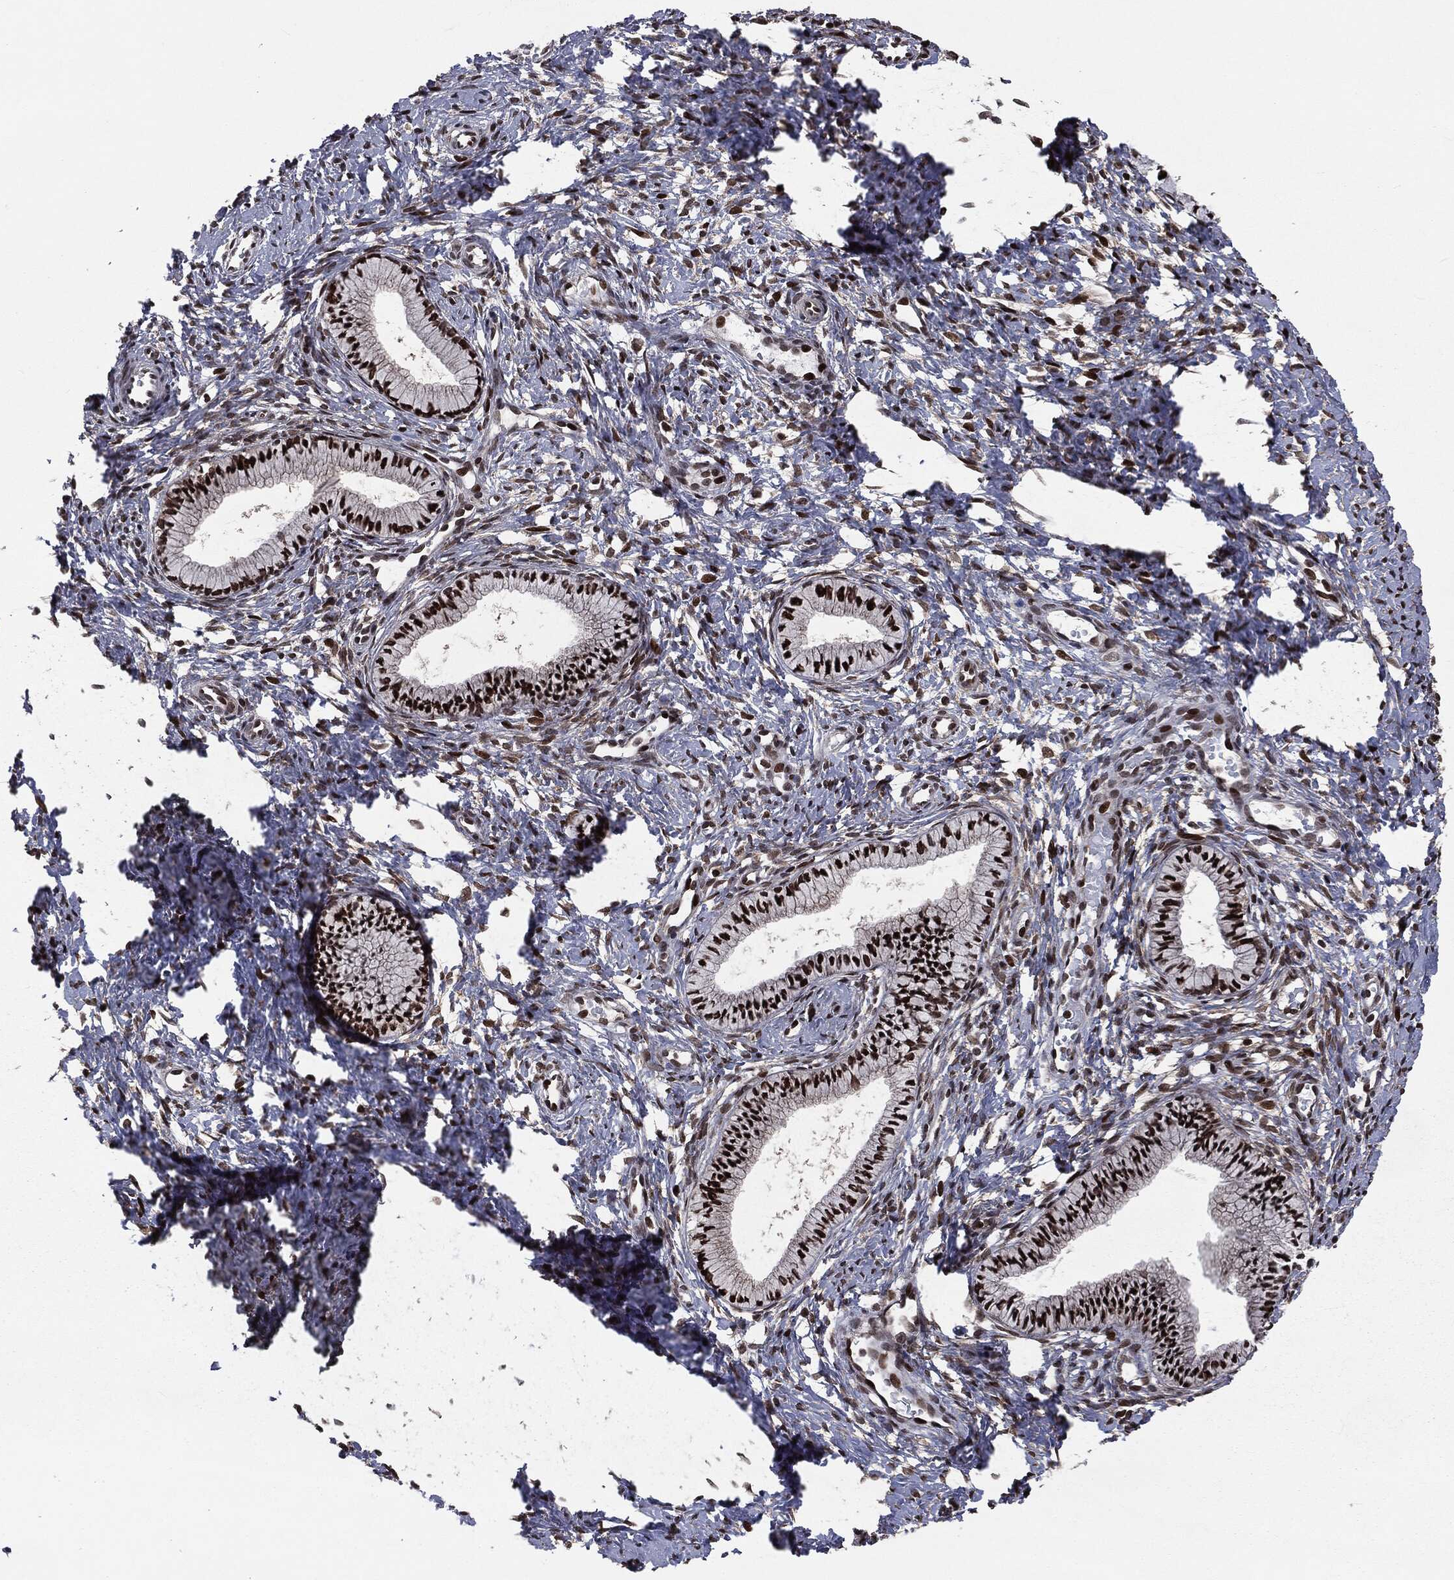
{"staining": {"intensity": "strong", "quantity": ">75%", "location": "nuclear"}, "tissue": "cervix", "cell_type": "Glandular cells", "image_type": "normal", "snomed": [{"axis": "morphology", "description": "Normal tissue, NOS"}, {"axis": "topography", "description": "Cervix"}], "caption": "Glandular cells show strong nuclear staining in approximately >75% of cells in benign cervix. Nuclei are stained in blue.", "gene": "DVL2", "patient": {"sex": "female", "age": 39}}